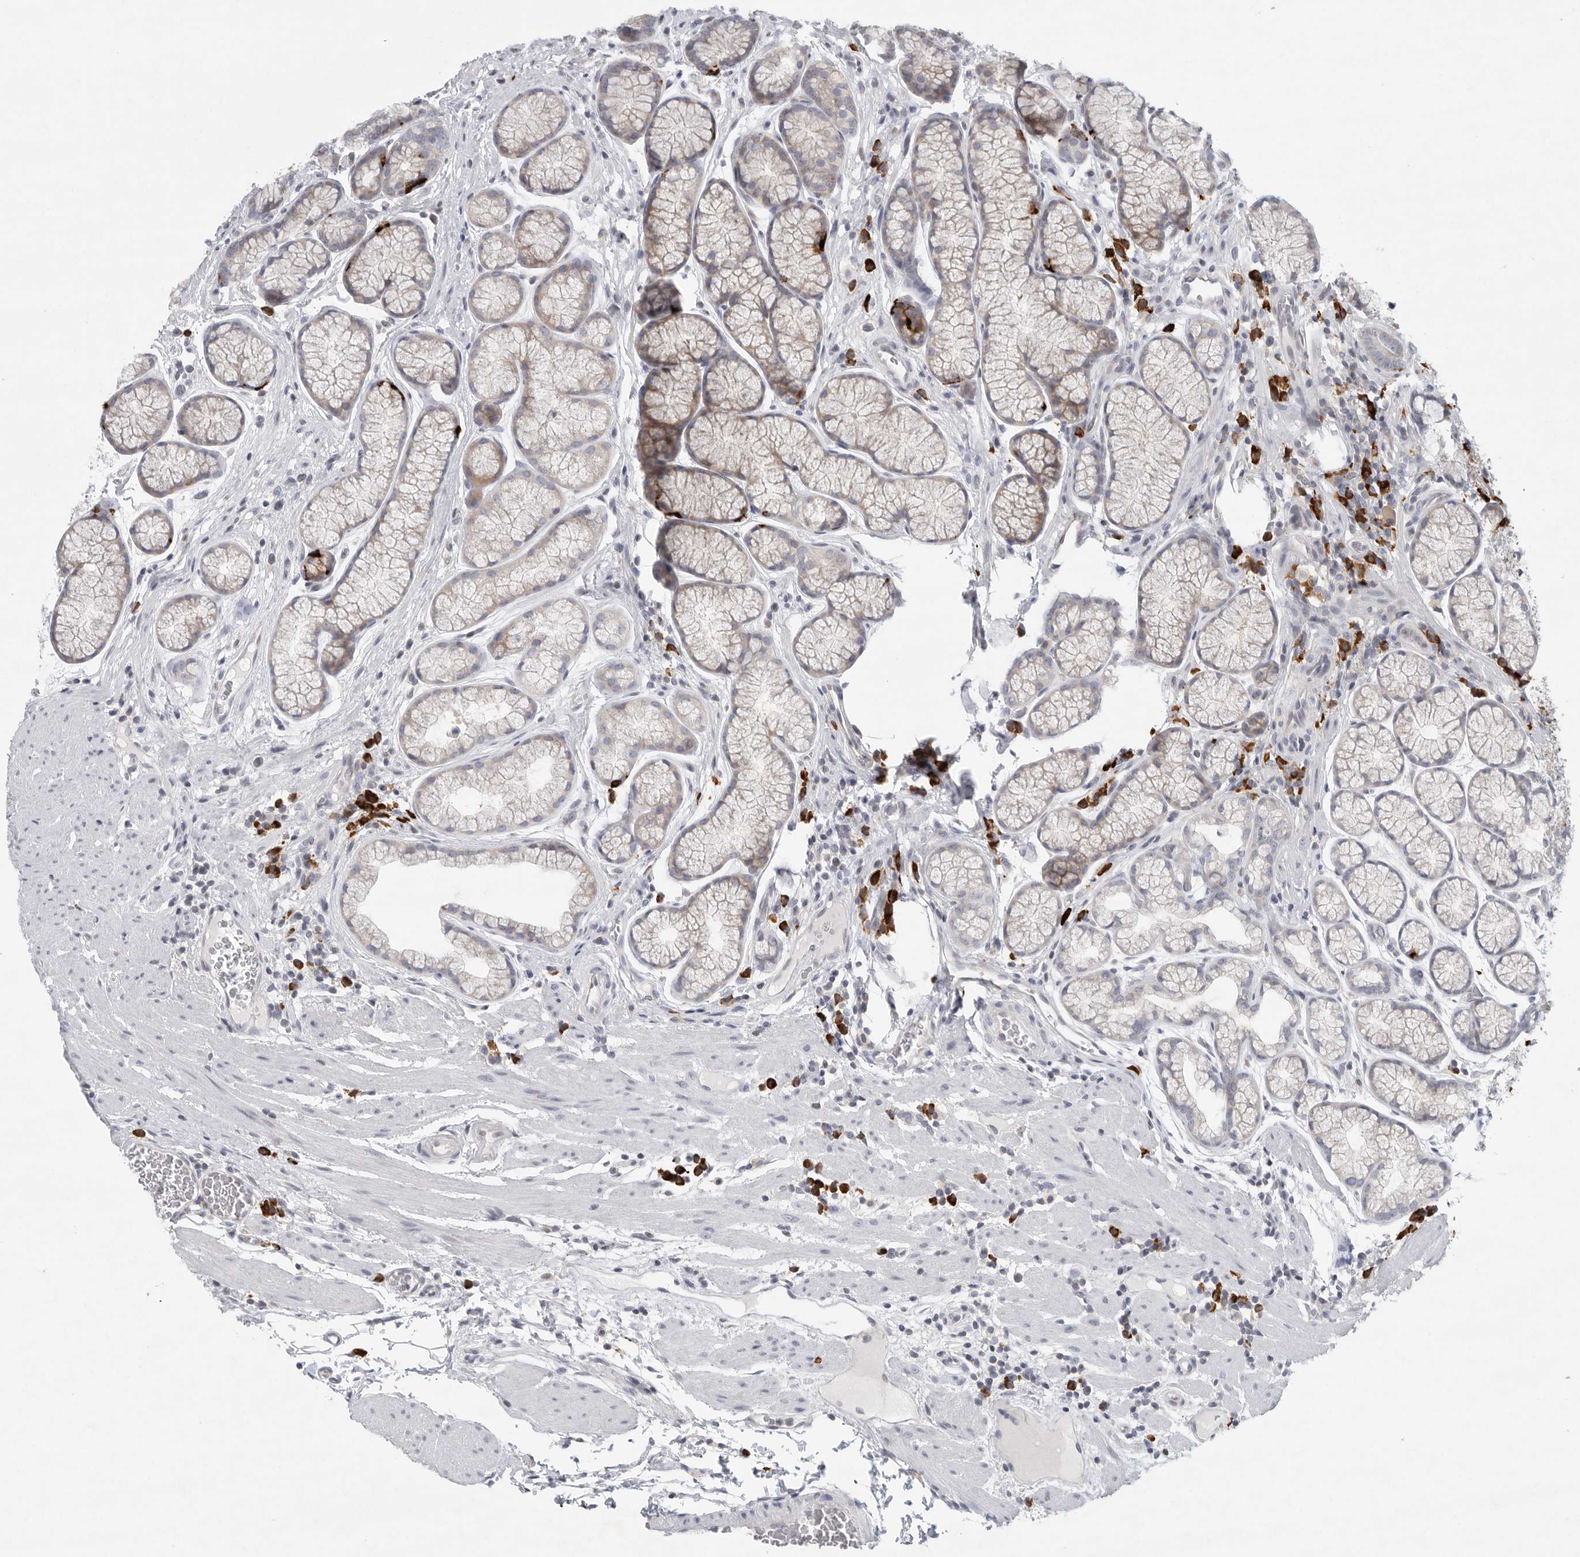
{"staining": {"intensity": "negative", "quantity": "none", "location": "none"}, "tissue": "stomach", "cell_type": "Glandular cells", "image_type": "normal", "snomed": [{"axis": "morphology", "description": "Normal tissue, NOS"}, {"axis": "topography", "description": "Stomach"}], "caption": "Glandular cells are negative for protein expression in normal human stomach.", "gene": "TMEM69", "patient": {"sex": "male", "age": 42}}